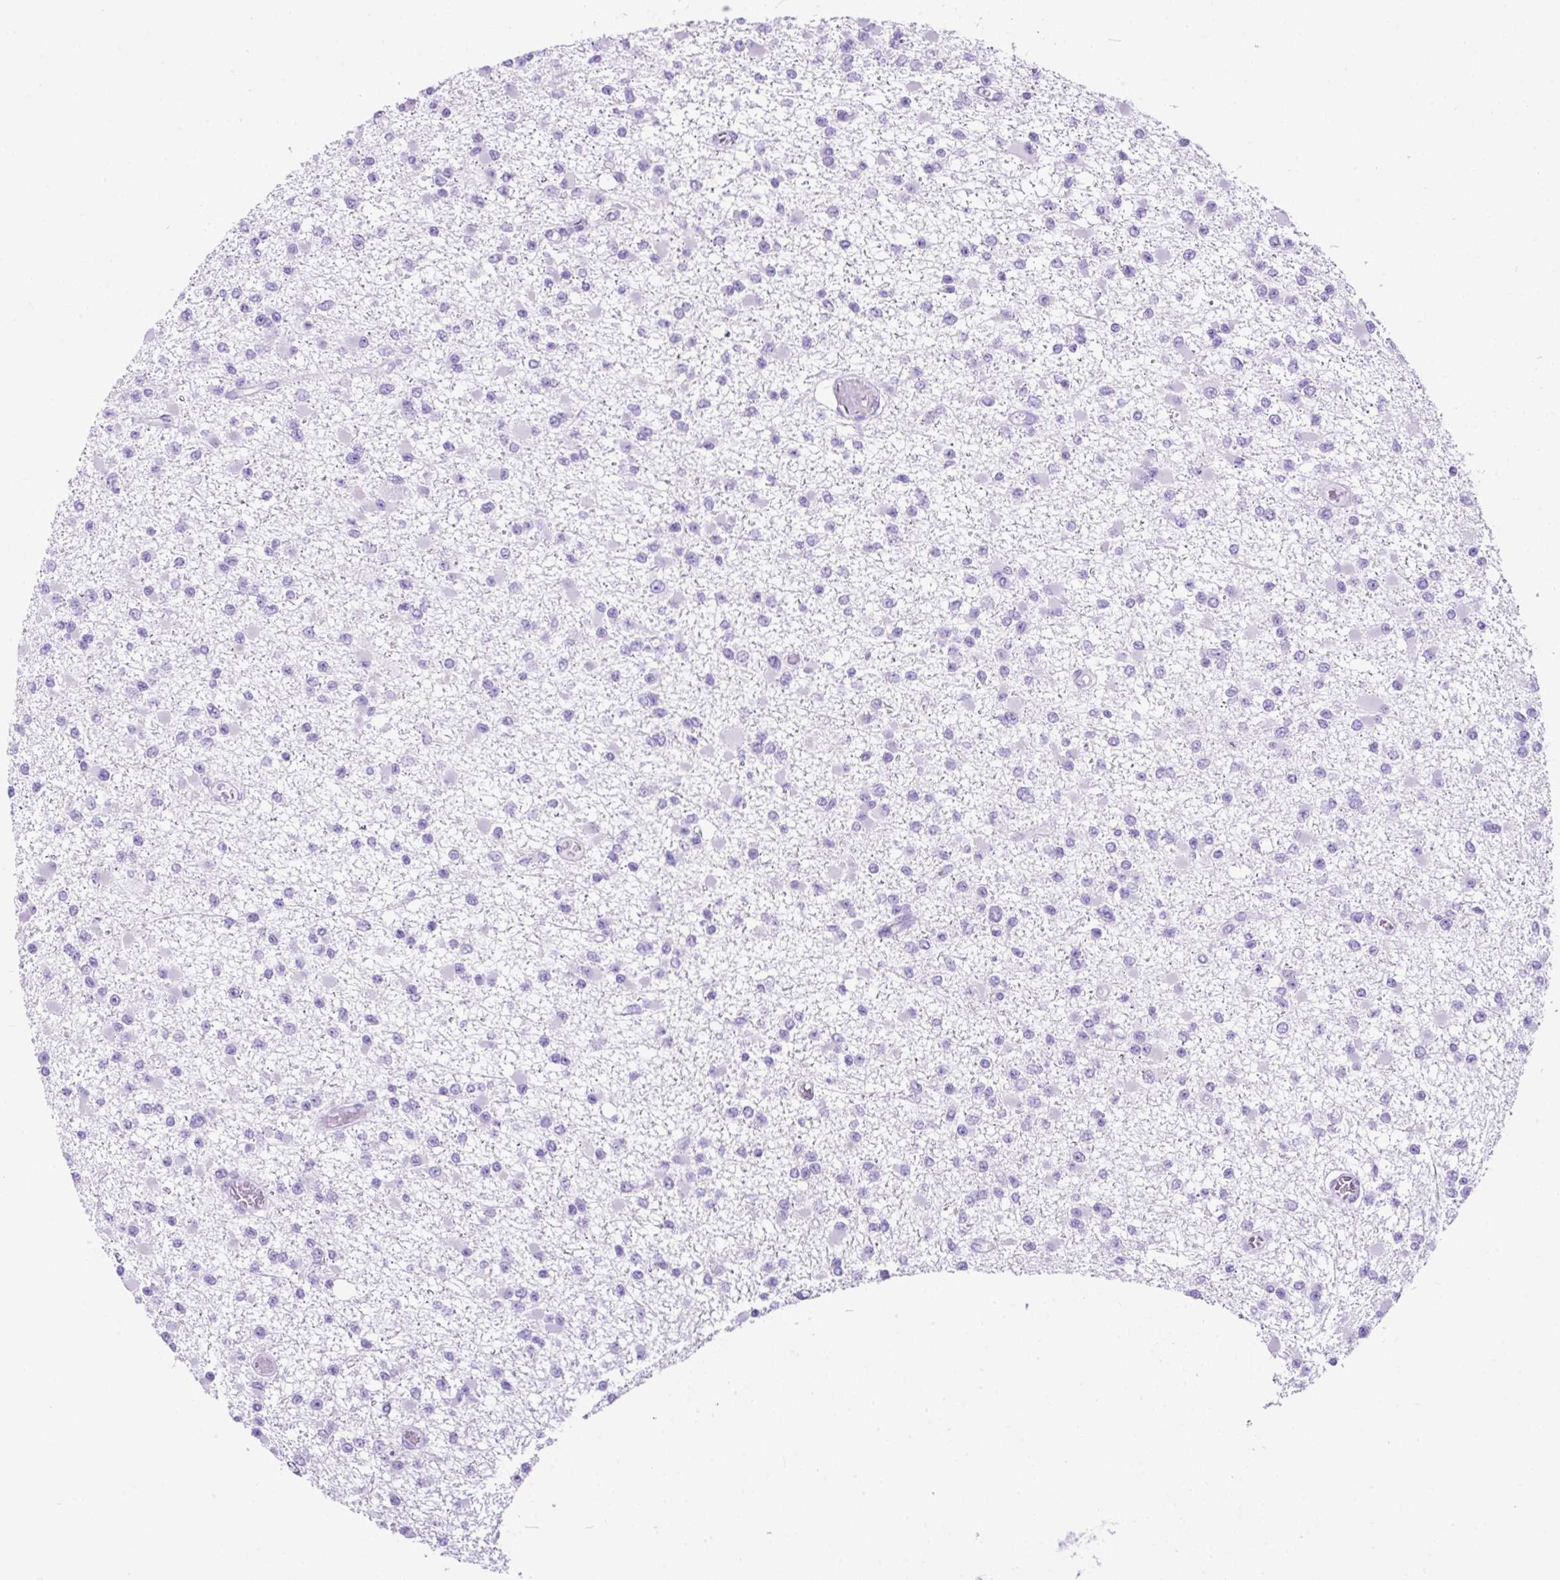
{"staining": {"intensity": "negative", "quantity": "none", "location": "none"}, "tissue": "glioma", "cell_type": "Tumor cells", "image_type": "cancer", "snomed": [{"axis": "morphology", "description": "Glioma, malignant, Low grade"}, {"axis": "topography", "description": "Brain"}], "caption": "This image is of glioma stained with IHC to label a protein in brown with the nuclei are counter-stained blue. There is no positivity in tumor cells.", "gene": "KRT12", "patient": {"sex": "female", "age": 22}}